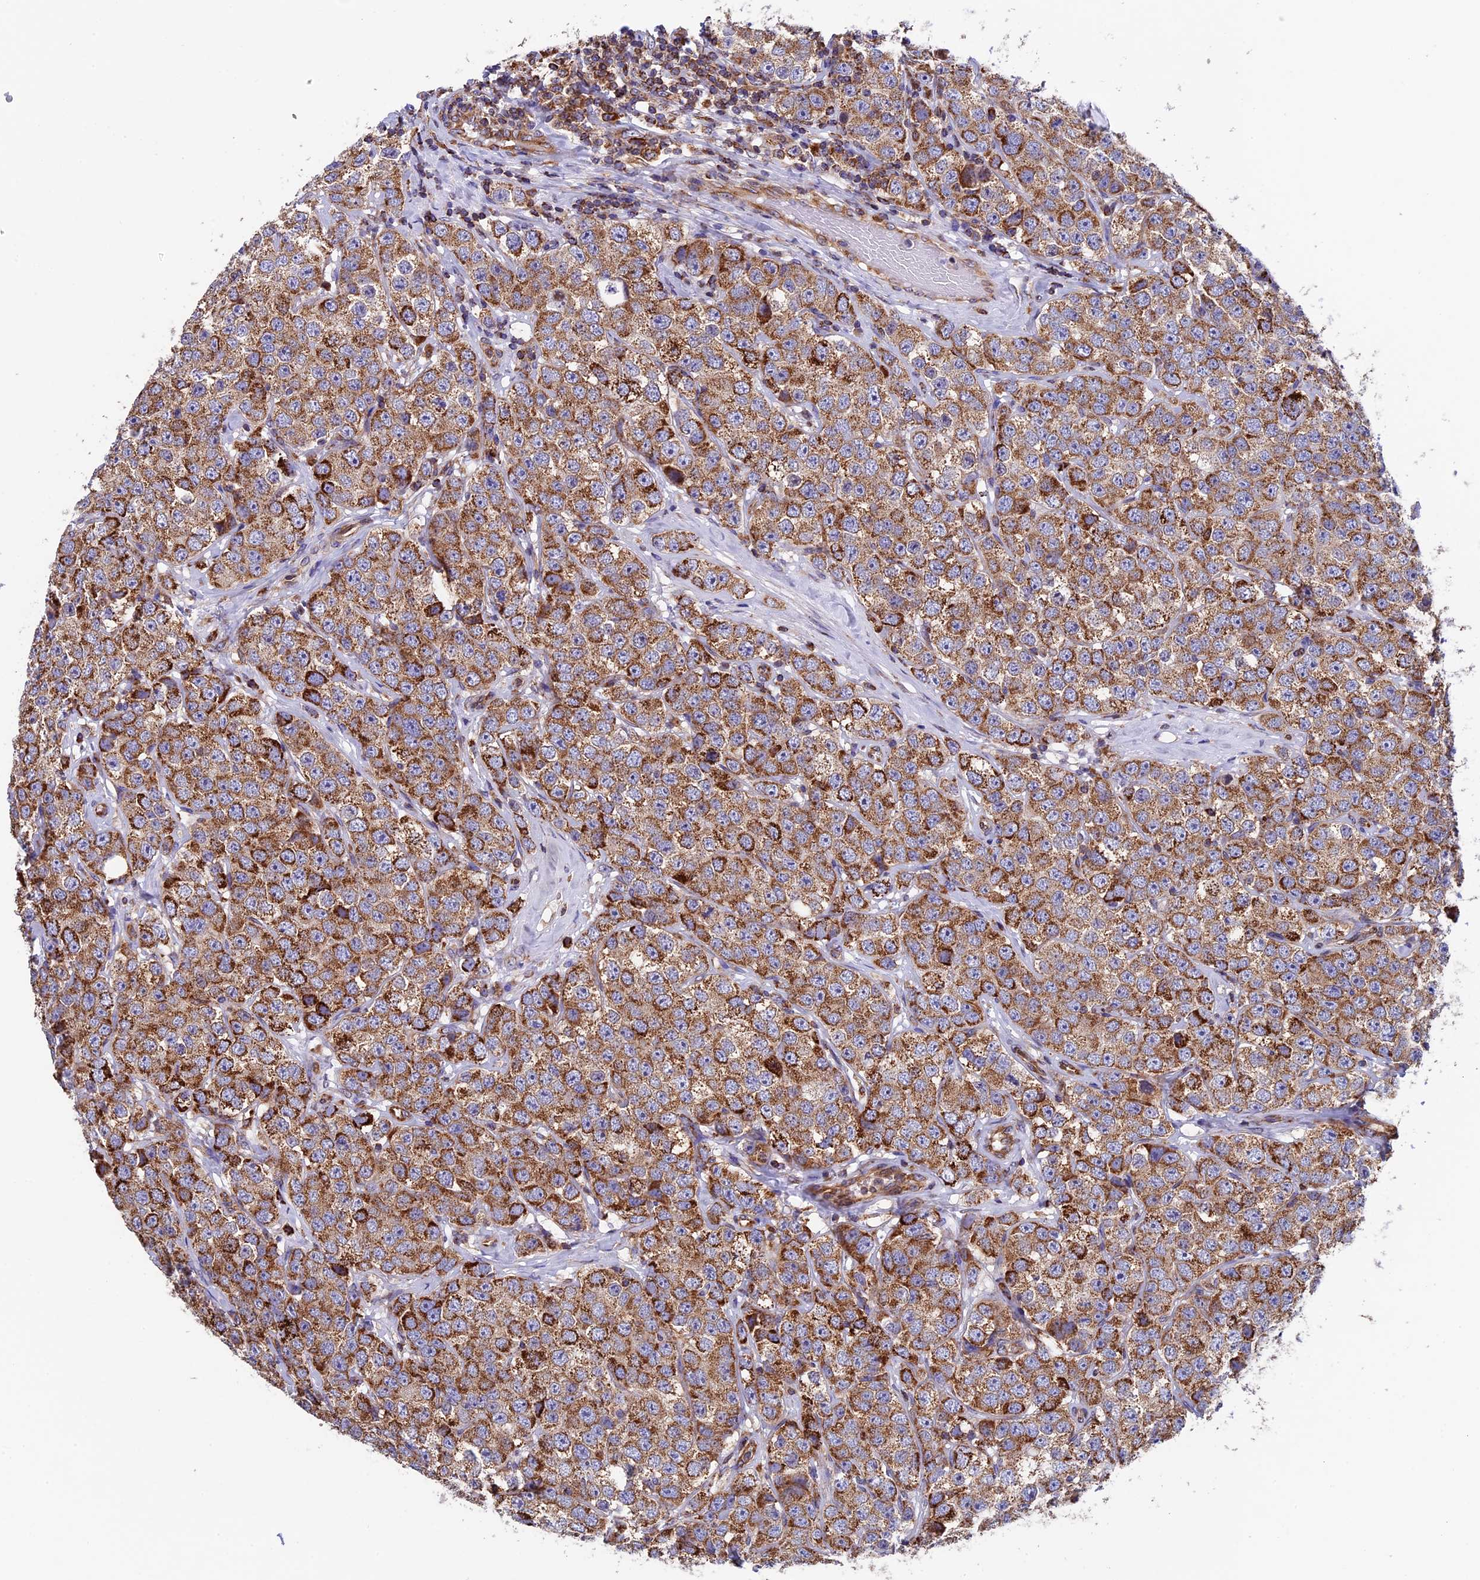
{"staining": {"intensity": "strong", "quantity": ">75%", "location": "cytoplasmic/membranous"}, "tissue": "testis cancer", "cell_type": "Tumor cells", "image_type": "cancer", "snomed": [{"axis": "morphology", "description": "Seminoma, NOS"}, {"axis": "topography", "description": "Testis"}], "caption": "Strong cytoplasmic/membranous positivity is present in about >75% of tumor cells in testis cancer (seminoma). (DAB IHC with brightfield microscopy, high magnification).", "gene": "SLC9A5", "patient": {"sex": "male", "age": 28}}